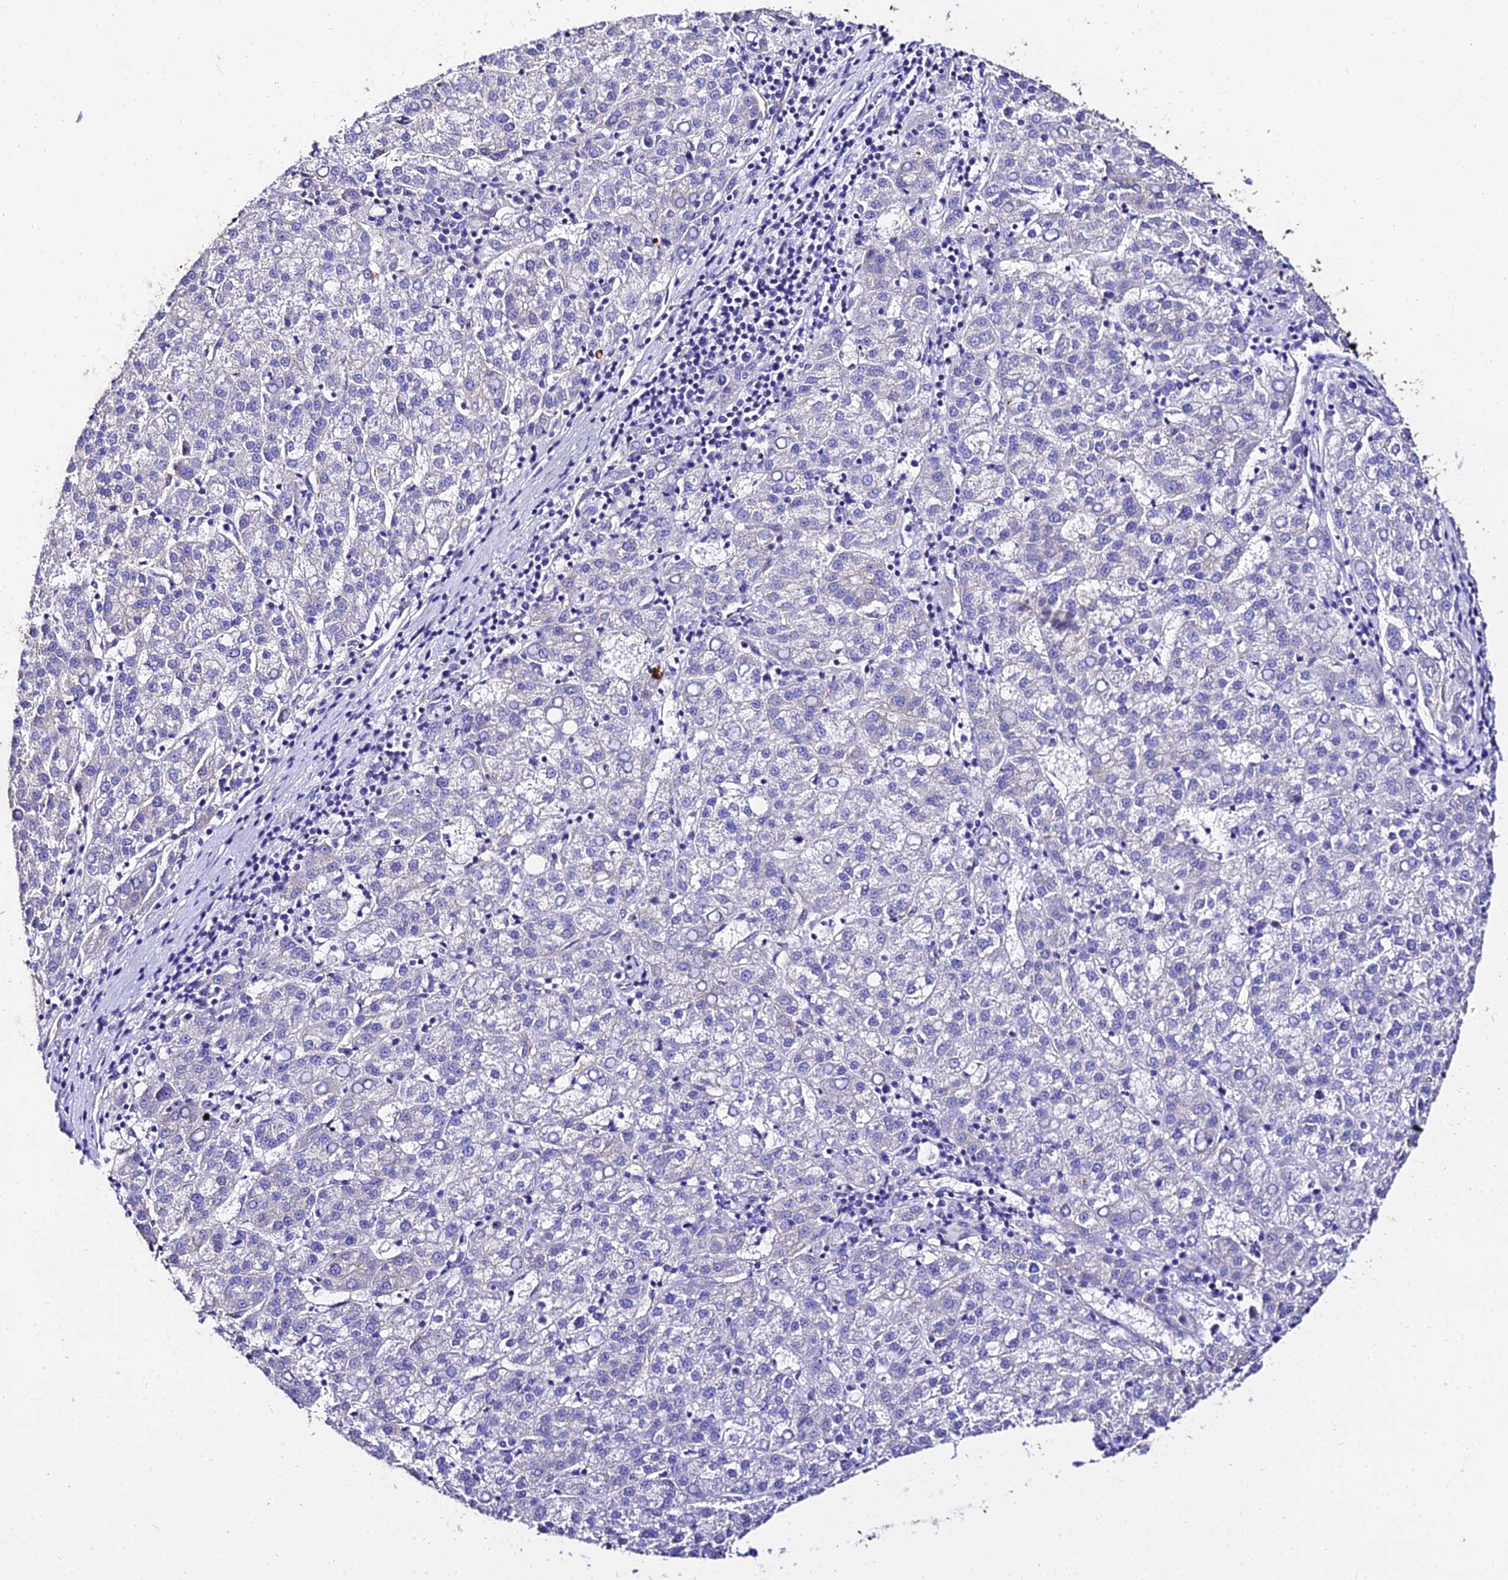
{"staining": {"intensity": "negative", "quantity": "none", "location": "none"}, "tissue": "liver cancer", "cell_type": "Tumor cells", "image_type": "cancer", "snomed": [{"axis": "morphology", "description": "Carcinoma, Hepatocellular, NOS"}, {"axis": "topography", "description": "Liver"}], "caption": "An image of hepatocellular carcinoma (liver) stained for a protein demonstrates no brown staining in tumor cells.", "gene": "DAW1", "patient": {"sex": "female", "age": 58}}